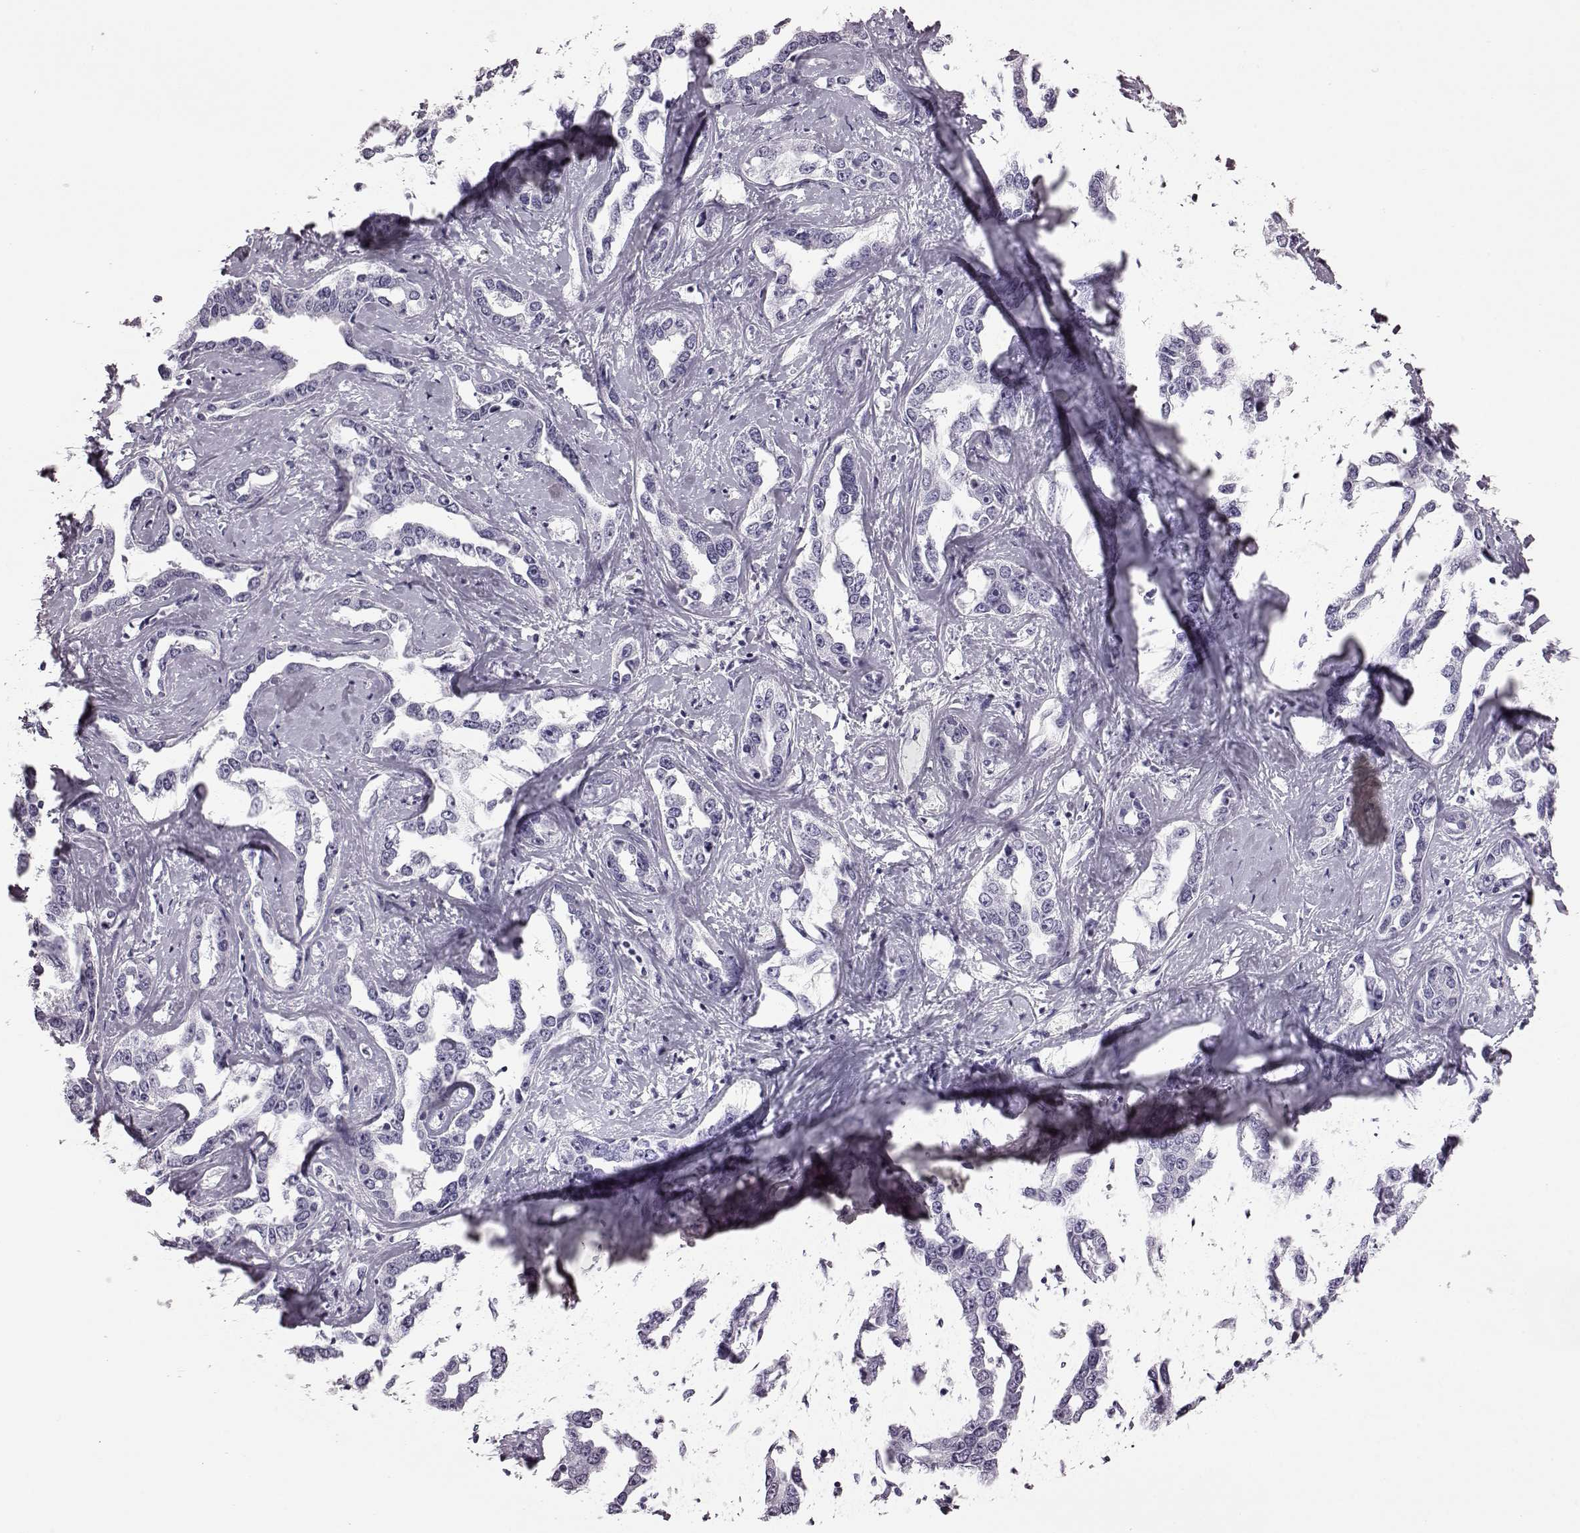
{"staining": {"intensity": "negative", "quantity": "none", "location": "none"}, "tissue": "liver cancer", "cell_type": "Tumor cells", "image_type": "cancer", "snomed": [{"axis": "morphology", "description": "Cholangiocarcinoma"}, {"axis": "topography", "description": "Liver"}], "caption": "Immunohistochemistry (IHC) photomicrograph of neoplastic tissue: liver cholangiocarcinoma stained with DAB (3,3'-diaminobenzidine) shows no significant protein expression in tumor cells.", "gene": "AIPL1", "patient": {"sex": "male", "age": 59}}